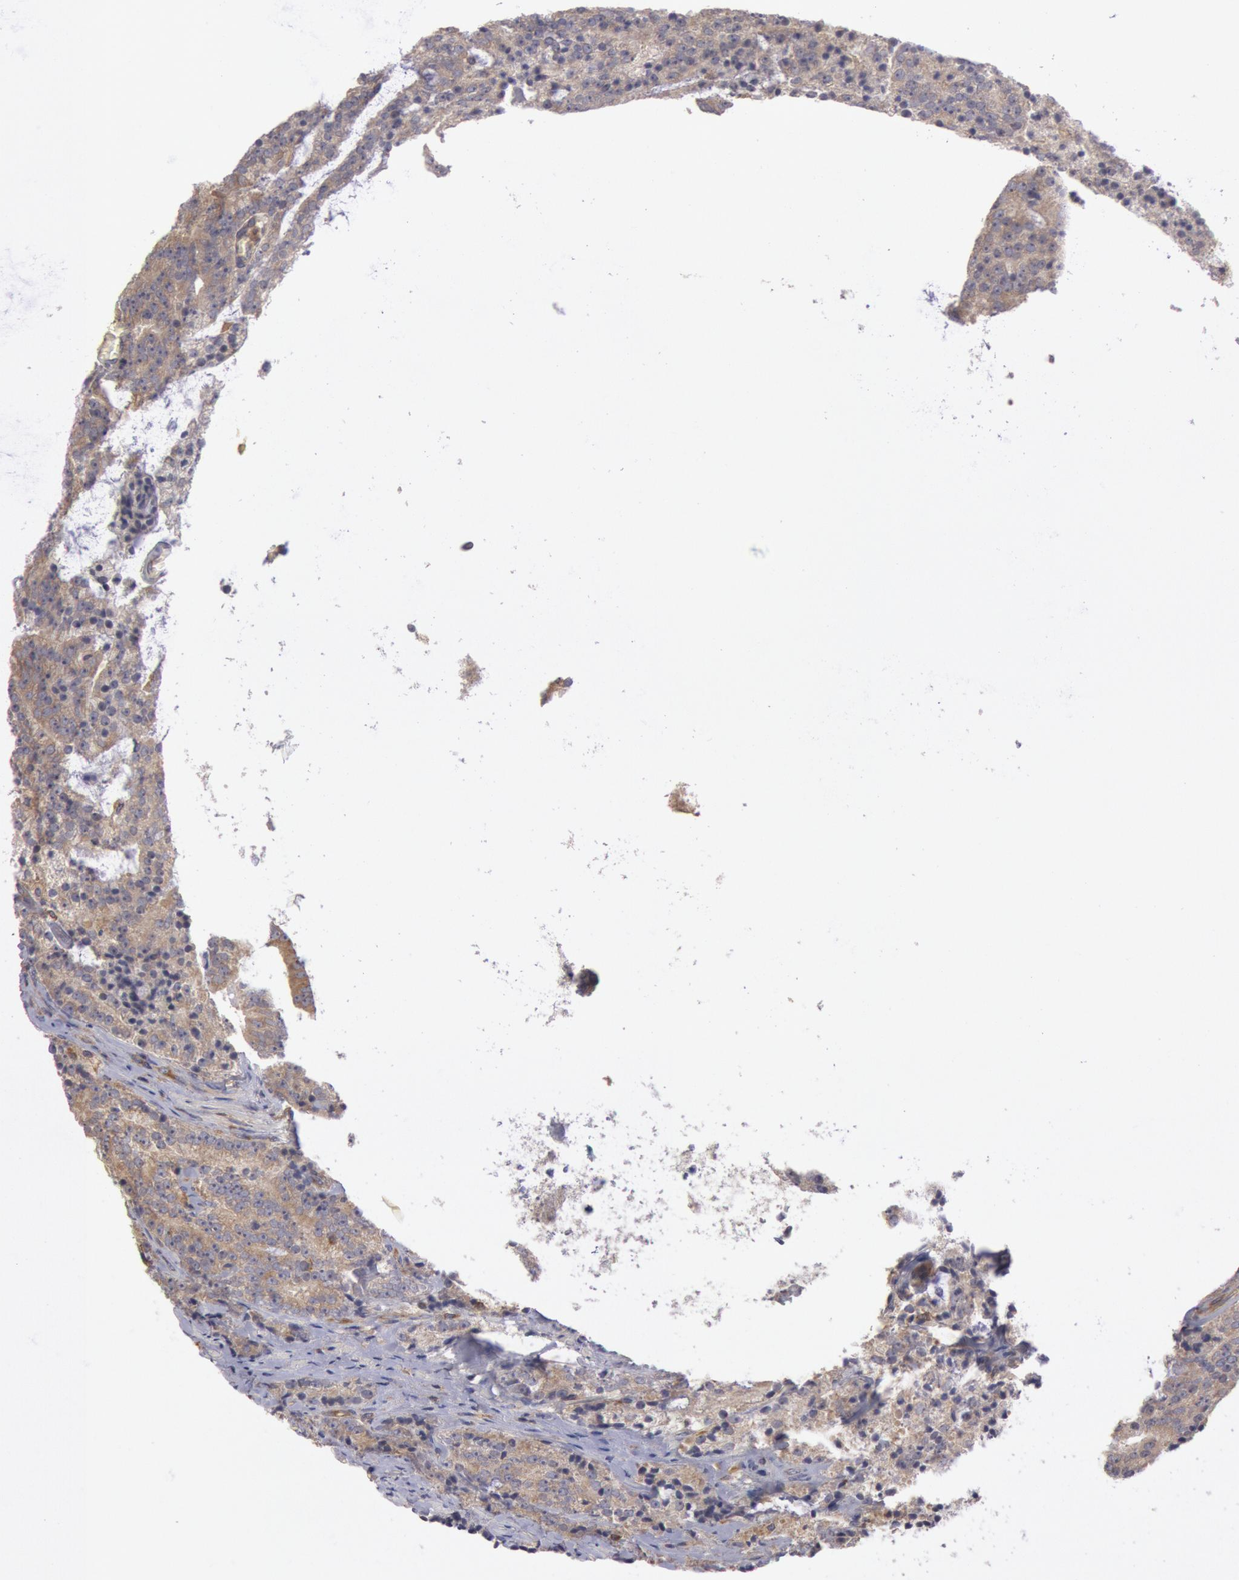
{"staining": {"intensity": "weak", "quantity": ">75%", "location": "cytoplasmic/membranous"}, "tissue": "prostate cancer", "cell_type": "Tumor cells", "image_type": "cancer", "snomed": [{"axis": "morphology", "description": "Adenocarcinoma, Medium grade"}, {"axis": "topography", "description": "Prostate"}], "caption": "Immunohistochemistry (IHC) staining of prostate adenocarcinoma (medium-grade), which exhibits low levels of weak cytoplasmic/membranous staining in approximately >75% of tumor cells indicating weak cytoplasmic/membranous protein expression. The staining was performed using DAB (3,3'-diaminobenzidine) (brown) for protein detection and nuclei were counterstained in hematoxylin (blue).", "gene": "PIK3R1", "patient": {"sex": "male", "age": 65}}